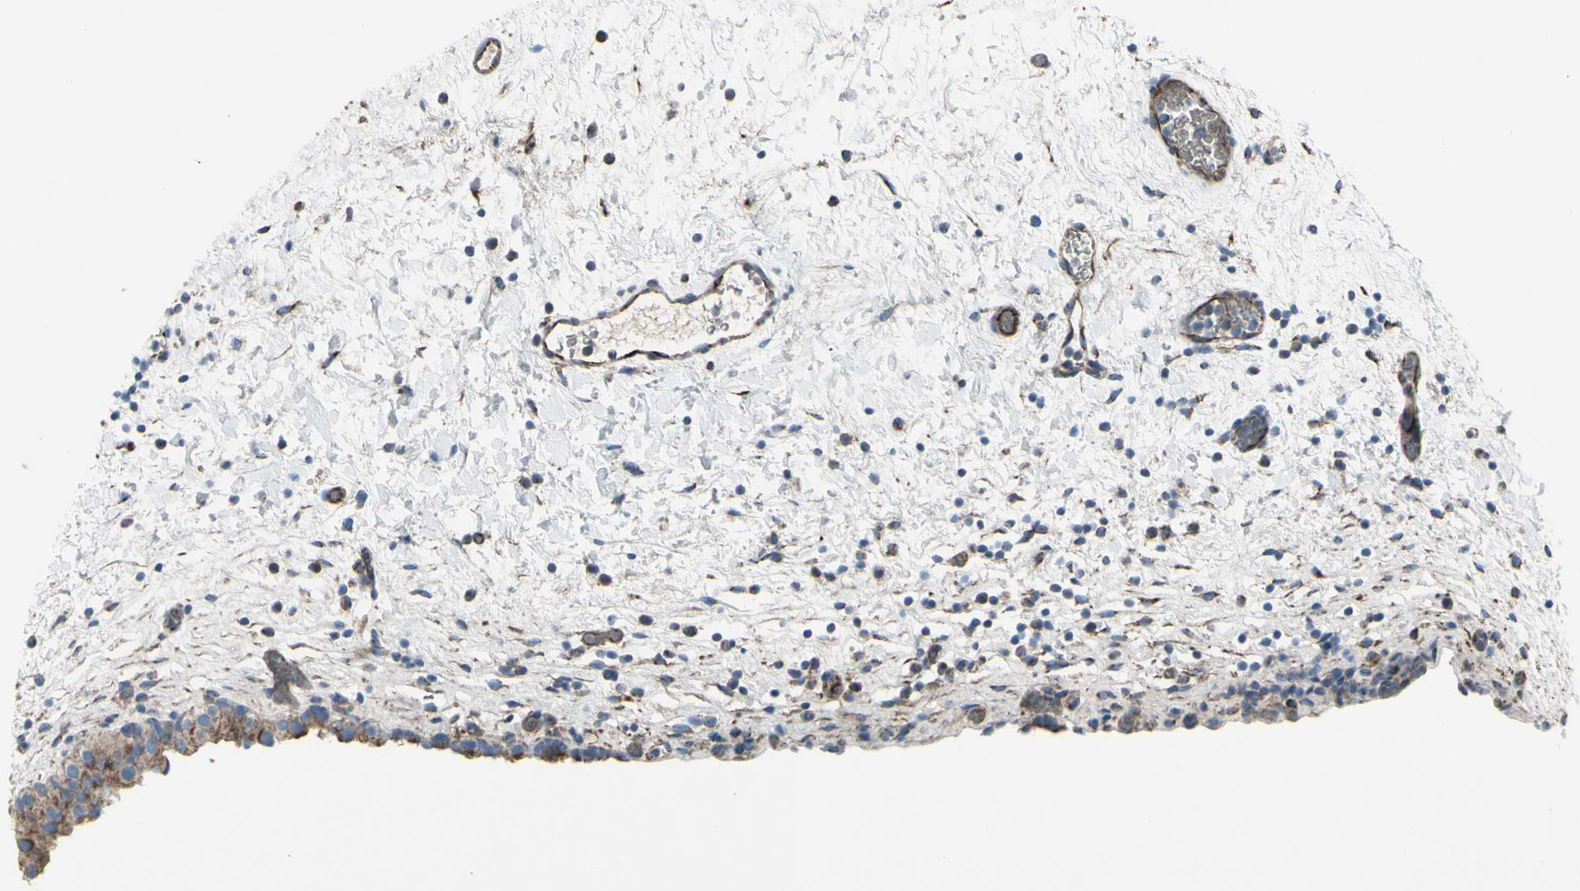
{"staining": {"intensity": "weak", "quantity": ">75%", "location": "cytoplasmic/membranous"}, "tissue": "urinary bladder", "cell_type": "Urothelial cells", "image_type": "normal", "snomed": [{"axis": "morphology", "description": "Normal tissue, NOS"}, {"axis": "topography", "description": "Urinary bladder"}], "caption": "Unremarkable urinary bladder shows weak cytoplasmic/membranous expression in about >75% of urothelial cells.", "gene": "EMC7", "patient": {"sex": "female", "age": 64}}